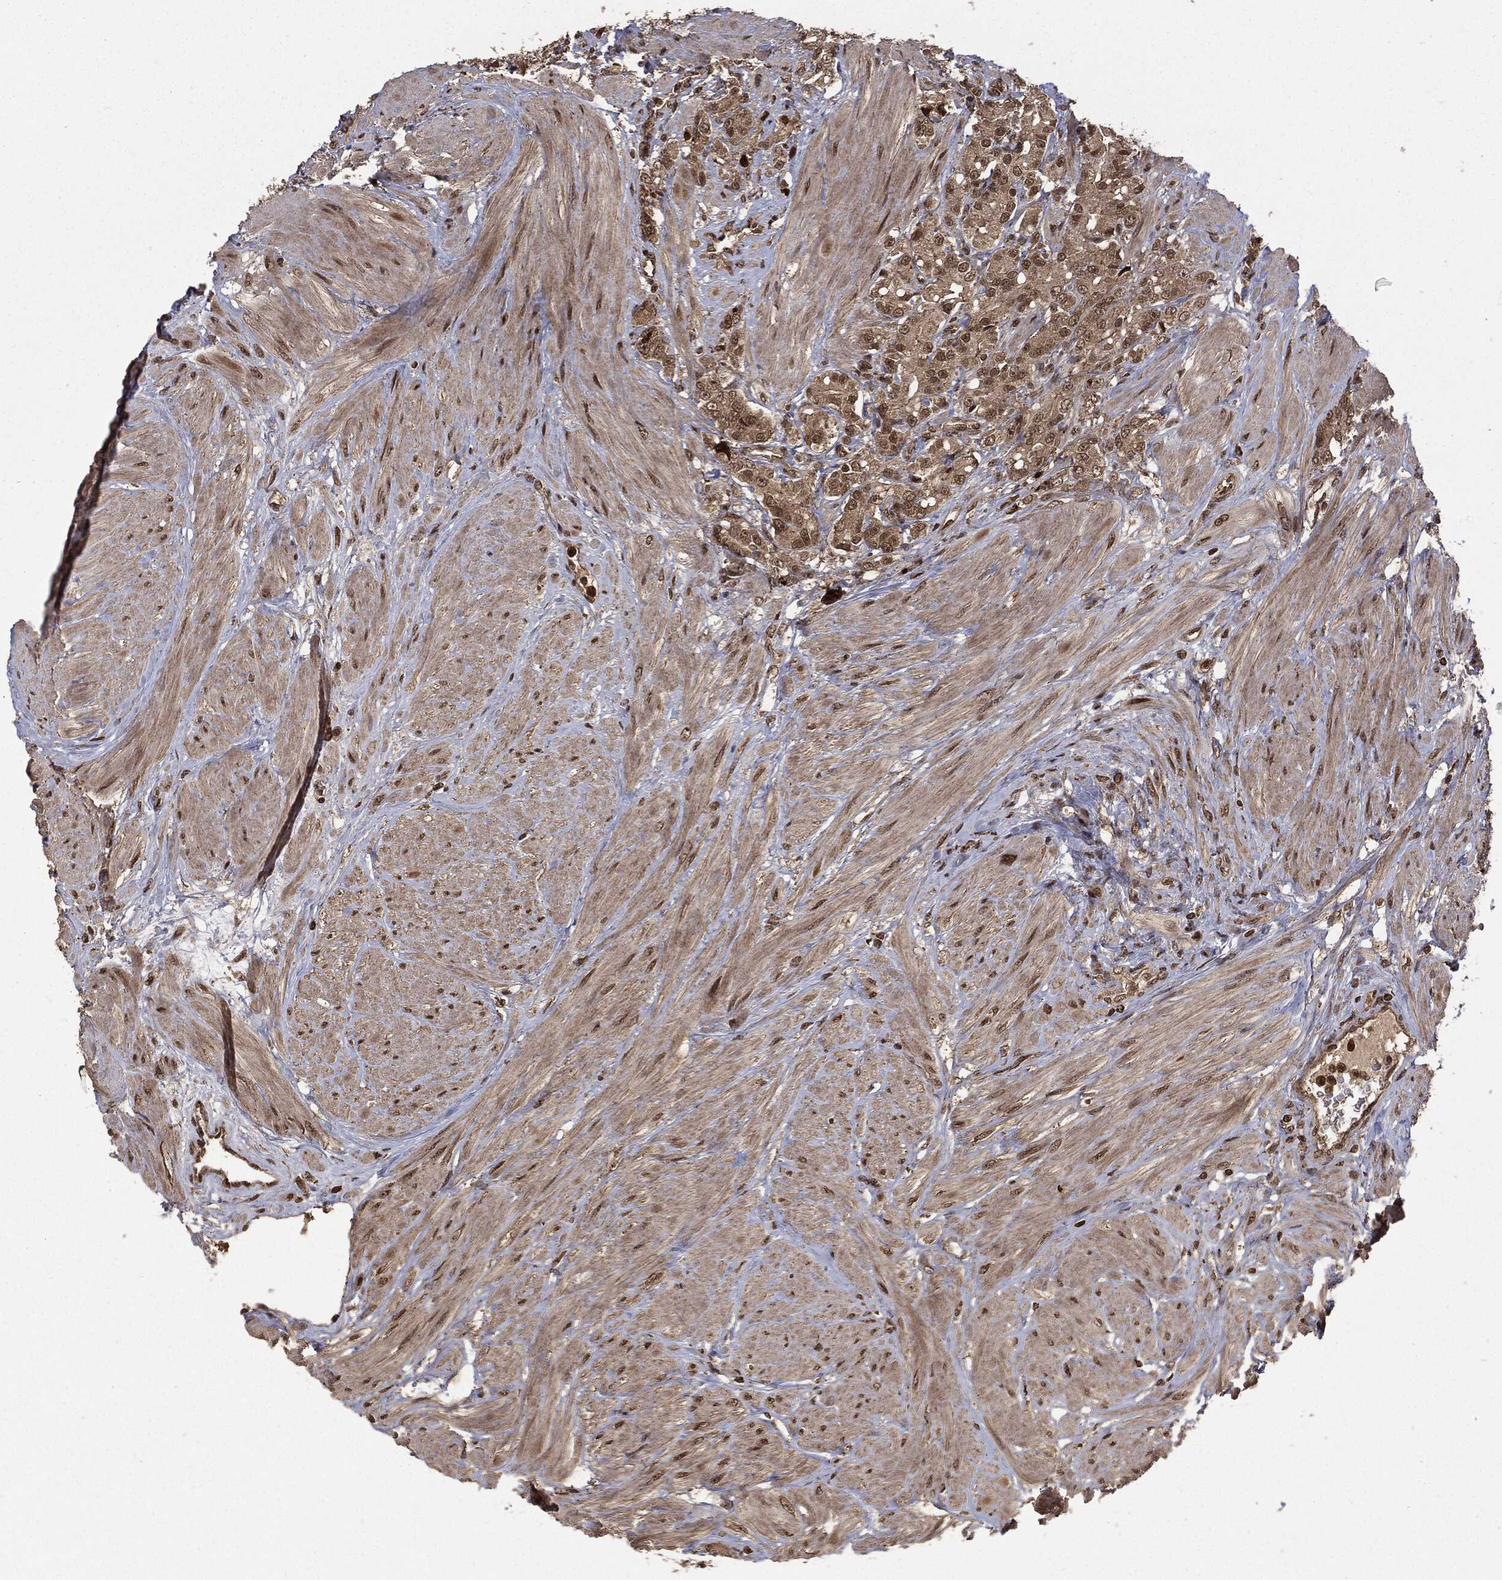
{"staining": {"intensity": "weak", "quantity": ">75%", "location": "cytoplasmic/membranous,nuclear"}, "tissue": "prostate cancer", "cell_type": "Tumor cells", "image_type": "cancer", "snomed": [{"axis": "morphology", "description": "Adenocarcinoma, NOS"}, {"axis": "topography", "description": "Prostate and seminal vesicle, NOS"}, {"axis": "topography", "description": "Prostate"}], "caption": "There is low levels of weak cytoplasmic/membranous and nuclear staining in tumor cells of prostate cancer, as demonstrated by immunohistochemical staining (brown color).", "gene": "CTDP1", "patient": {"sex": "male", "age": 67}}